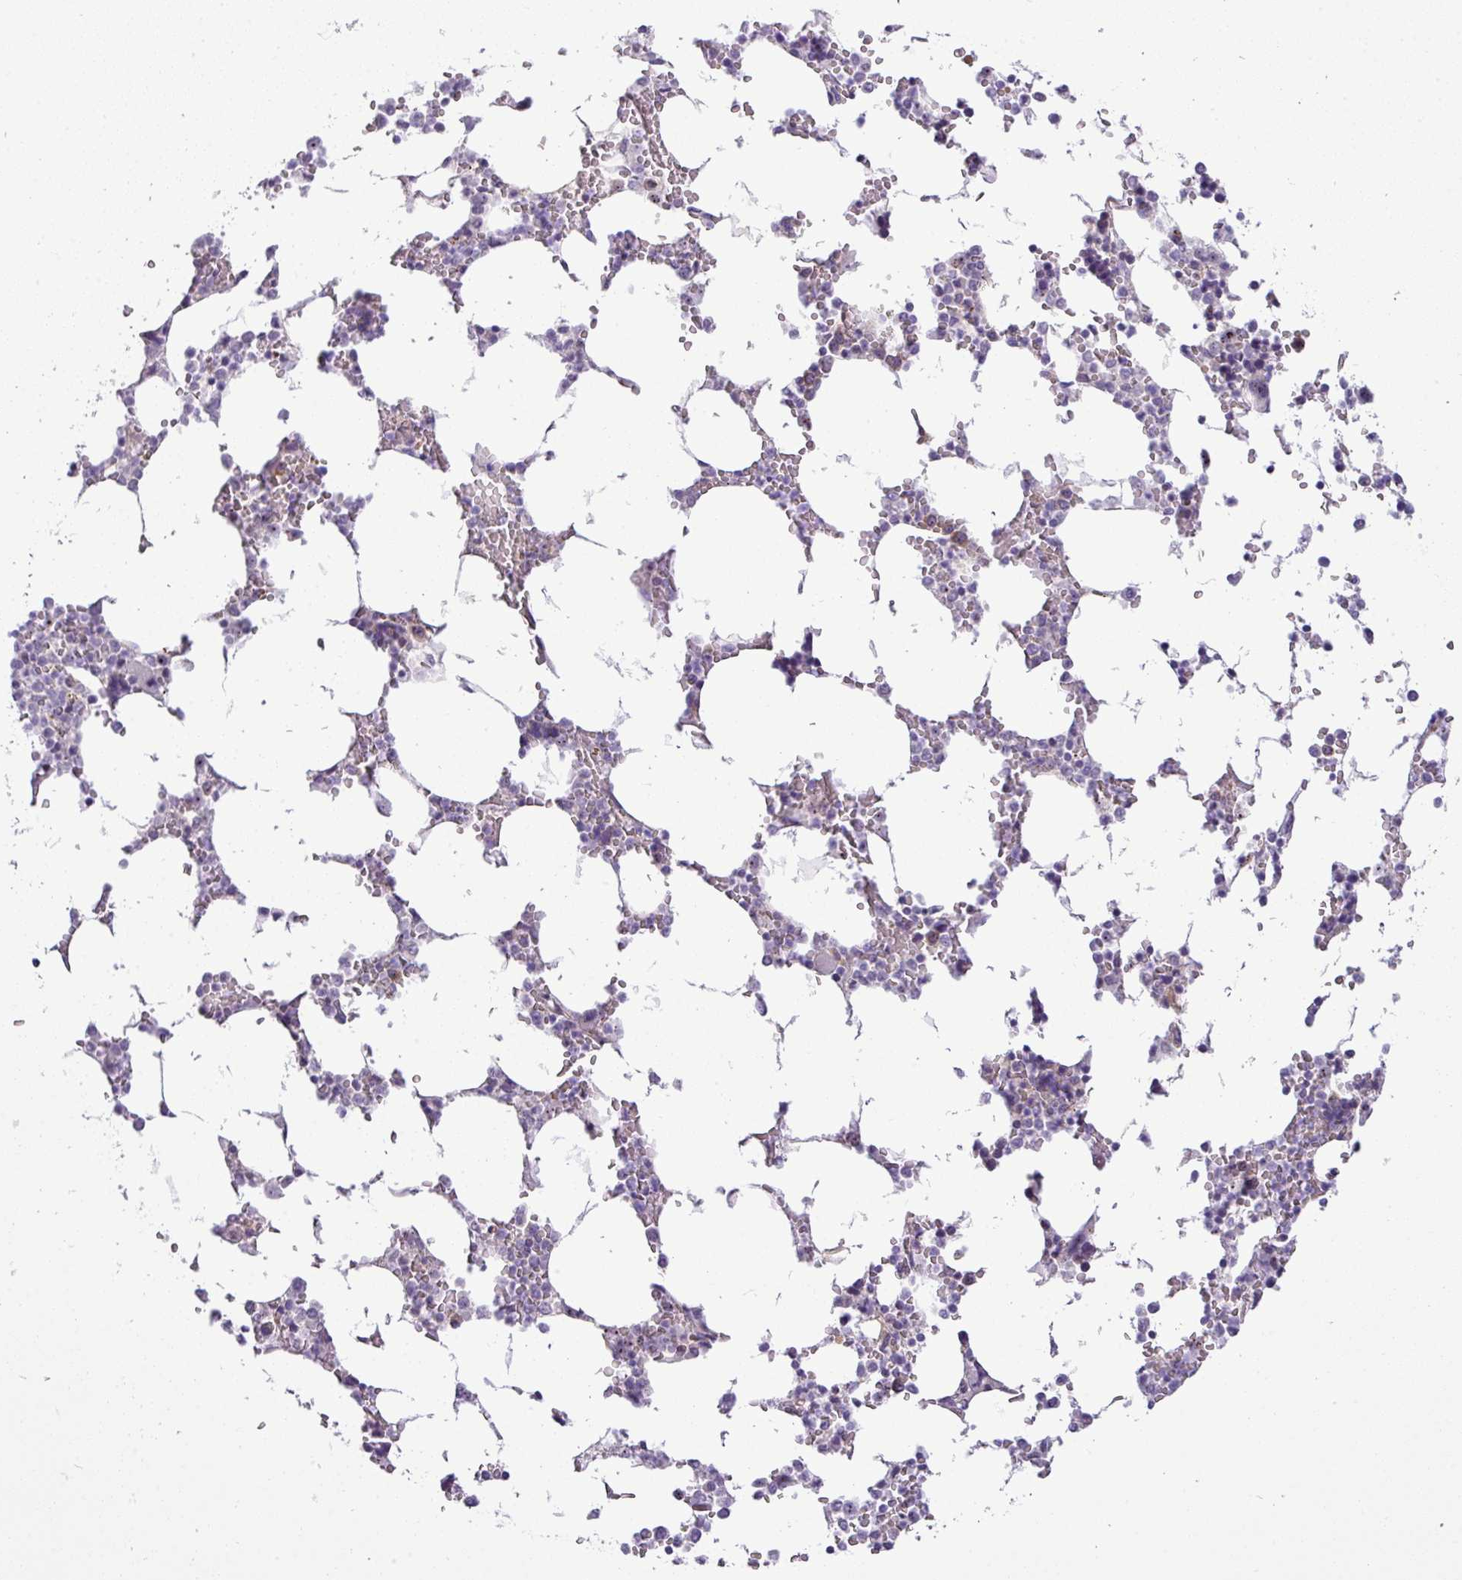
{"staining": {"intensity": "negative", "quantity": "none", "location": "none"}, "tissue": "bone marrow", "cell_type": "Hematopoietic cells", "image_type": "normal", "snomed": [{"axis": "morphology", "description": "Normal tissue, NOS"}, {"axis": "topography", "description": "Bone marrow"}], "caption": "Hematopoietic cells are negative for brown protein staining in normal bone marrow. The staining is performed using DAB brown chromogen with nuclei counter-stained in using hematoxylin.", "gene": "MAK16", "patient": {"sex": "male", "age": 64}}